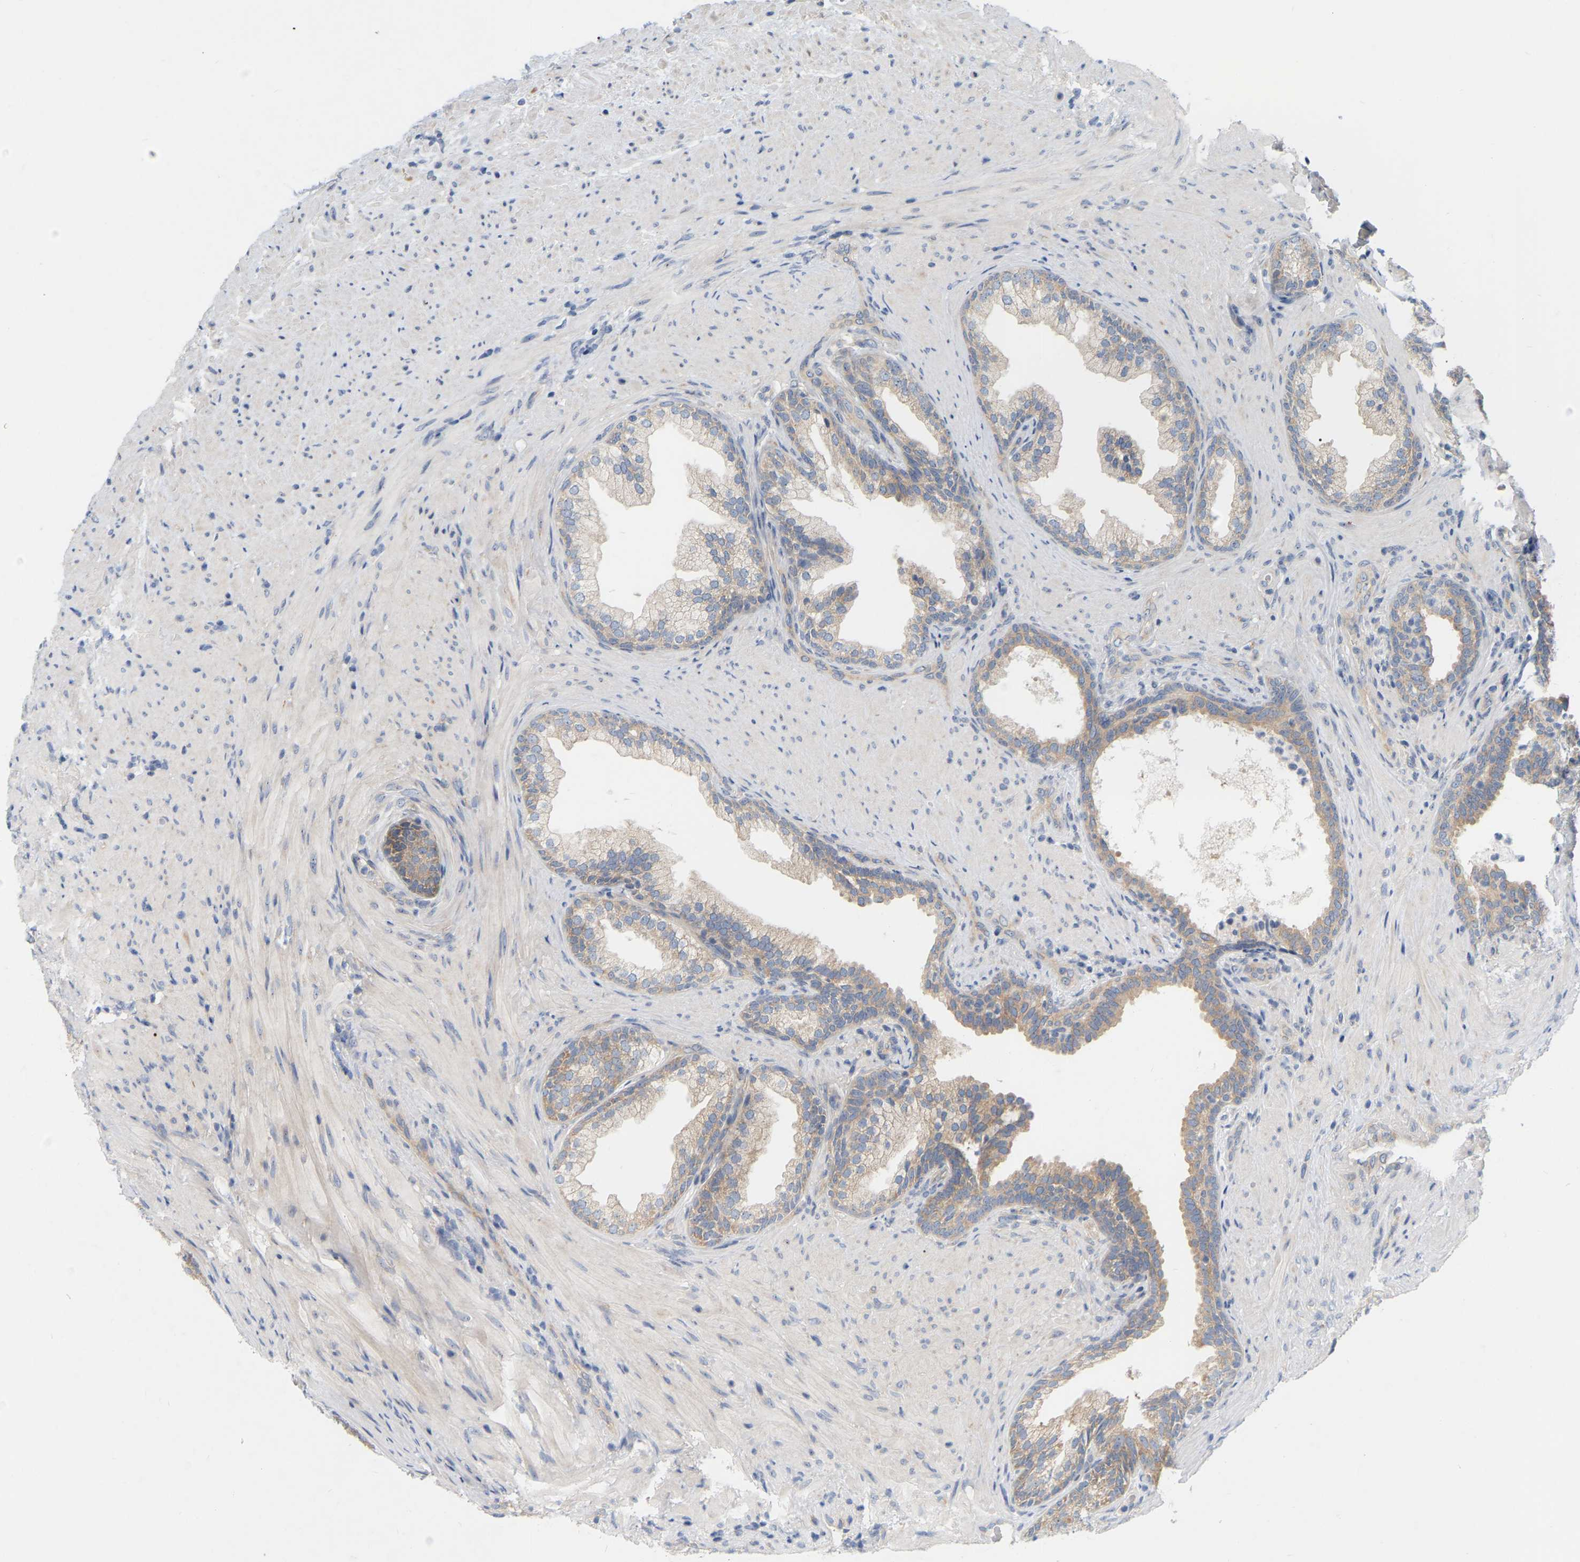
{"staining": {"intensity": "moderate", "quantity": "25%-75%", "location": "cytoplasmic/membranous"}, "tissue": "prostate", "cell_type": "Glandular cells", "image_type": "normal", "snomed": [{"axis": "morphology", "description": "Normal tissue, NOS"}, {"axis": "topography", "description": "Prostate"}], "caption": "This micrograph demonstrates immunohistochemistry (IHC) staining of normal human prostate, with medium moderate cytoplasmic/membranous staining in approximately 25%-75% of glandular cells.", "gene": "MINDY4", "patient": {"sex": "male", "age": 76}}